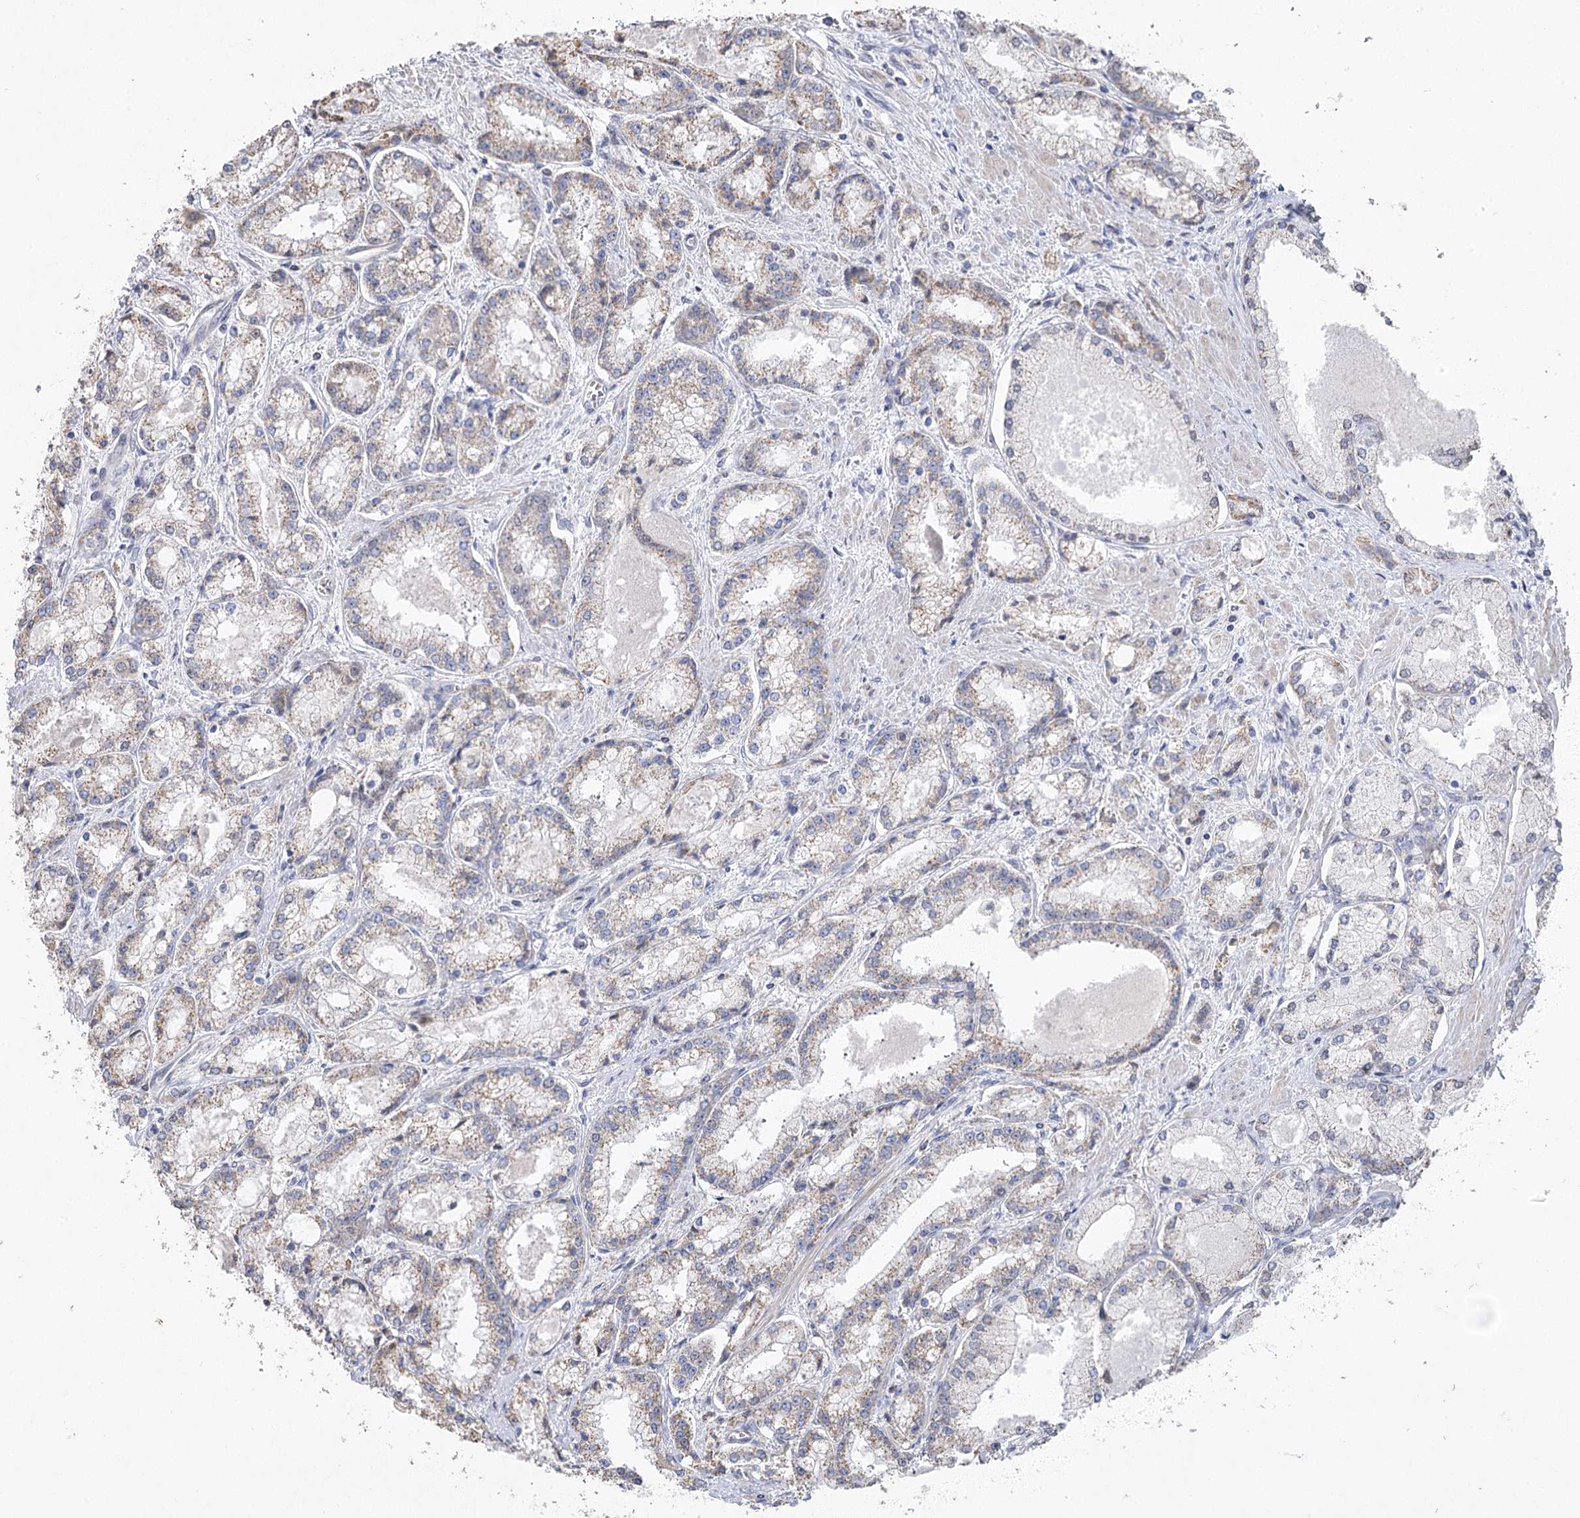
{"staining": {"intensity": "weak", "quantity": "<25%", "location": "cytoplasmic/membranous"}, "tissue": "prostate cancer", "cell_type": "Tumor cells", "image_type": "cancer", "snomed": [{"axis": "morphology", "description": "Adenocarcinoma, Low grade"}, {"axis": "topography", "description": "Prostate"}], "caption": "Immunohistochemistry (IHC) micrograph of neoplastic tissue: adenocarcinoma (low-grade) (prostate) stained with DAB (3,3'-diaminobenzidine) displays no significant protein expression in tumor cells.", "gene": "RUFY4", "patient": {"sex": "male", "age": 74}}